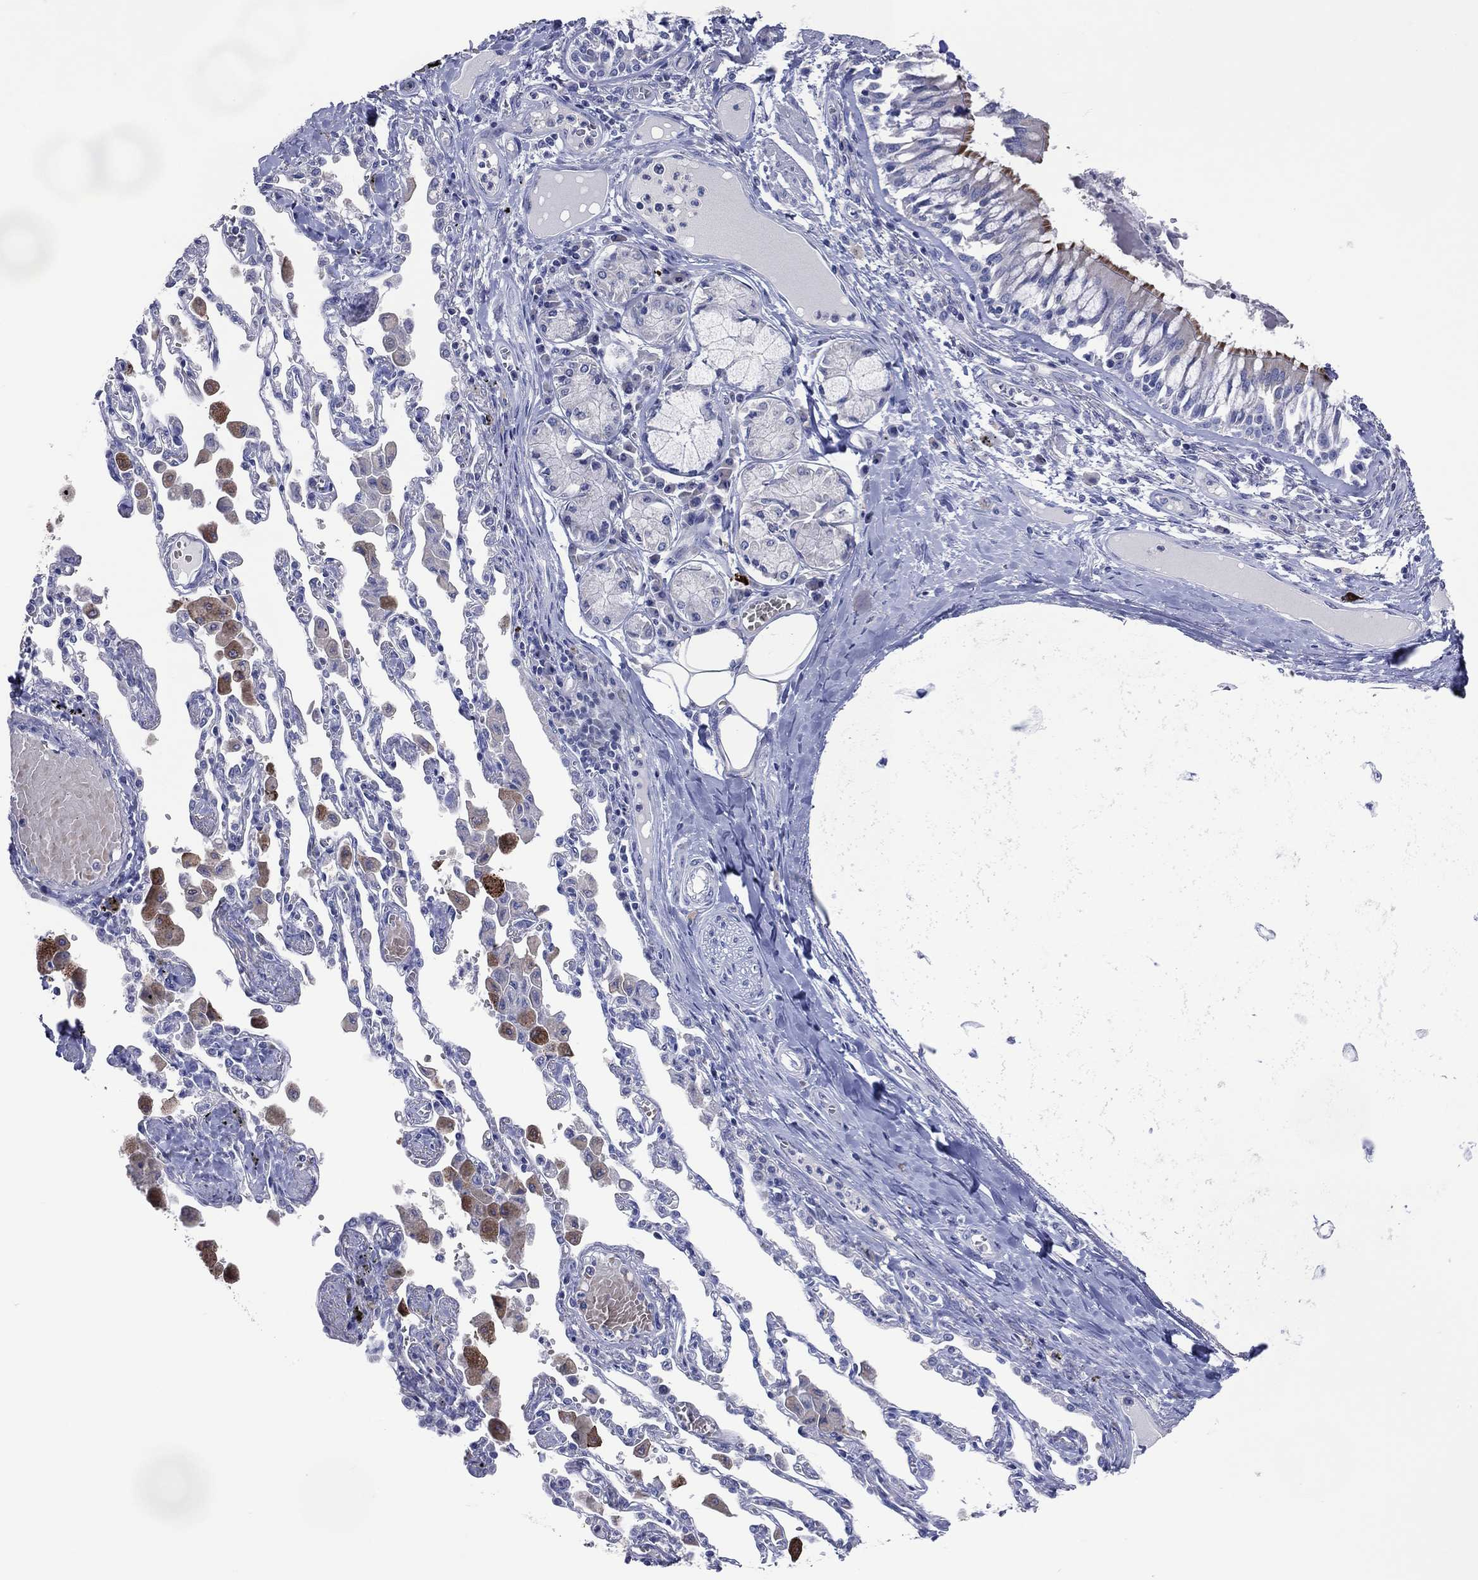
{"staining": {"intensity": "strong", "quantity": "25%-75%", "location": "cytoplasmic/membranous"}, "tissue": "bronchus", "cell_type": "Respiratory epithelial cells", "image_type": "normal", "snomed": [{"axis": "morphology", "description": "Normal tissue, NOS"}, {"axis": "morphology", "description": "Squamous cell carcinoma, NOS"}, {"axis": "topography", "description": "Cartilage tissue"}, {"axis": "topography", "description": "Bronchus"}, {"axis": "topography", "description": "Lung"}], "caption": "This micrograph demonstrates unremarkable bronchus stained with IHC to label a protein in brown. The cytoplasmic/membranous of respiratory epithelial cells show strong positivity for the protein. Nuclei are counter-stained blue.", "gene": "DNAH6", "patient": {"sex": "female", "age": 49}}